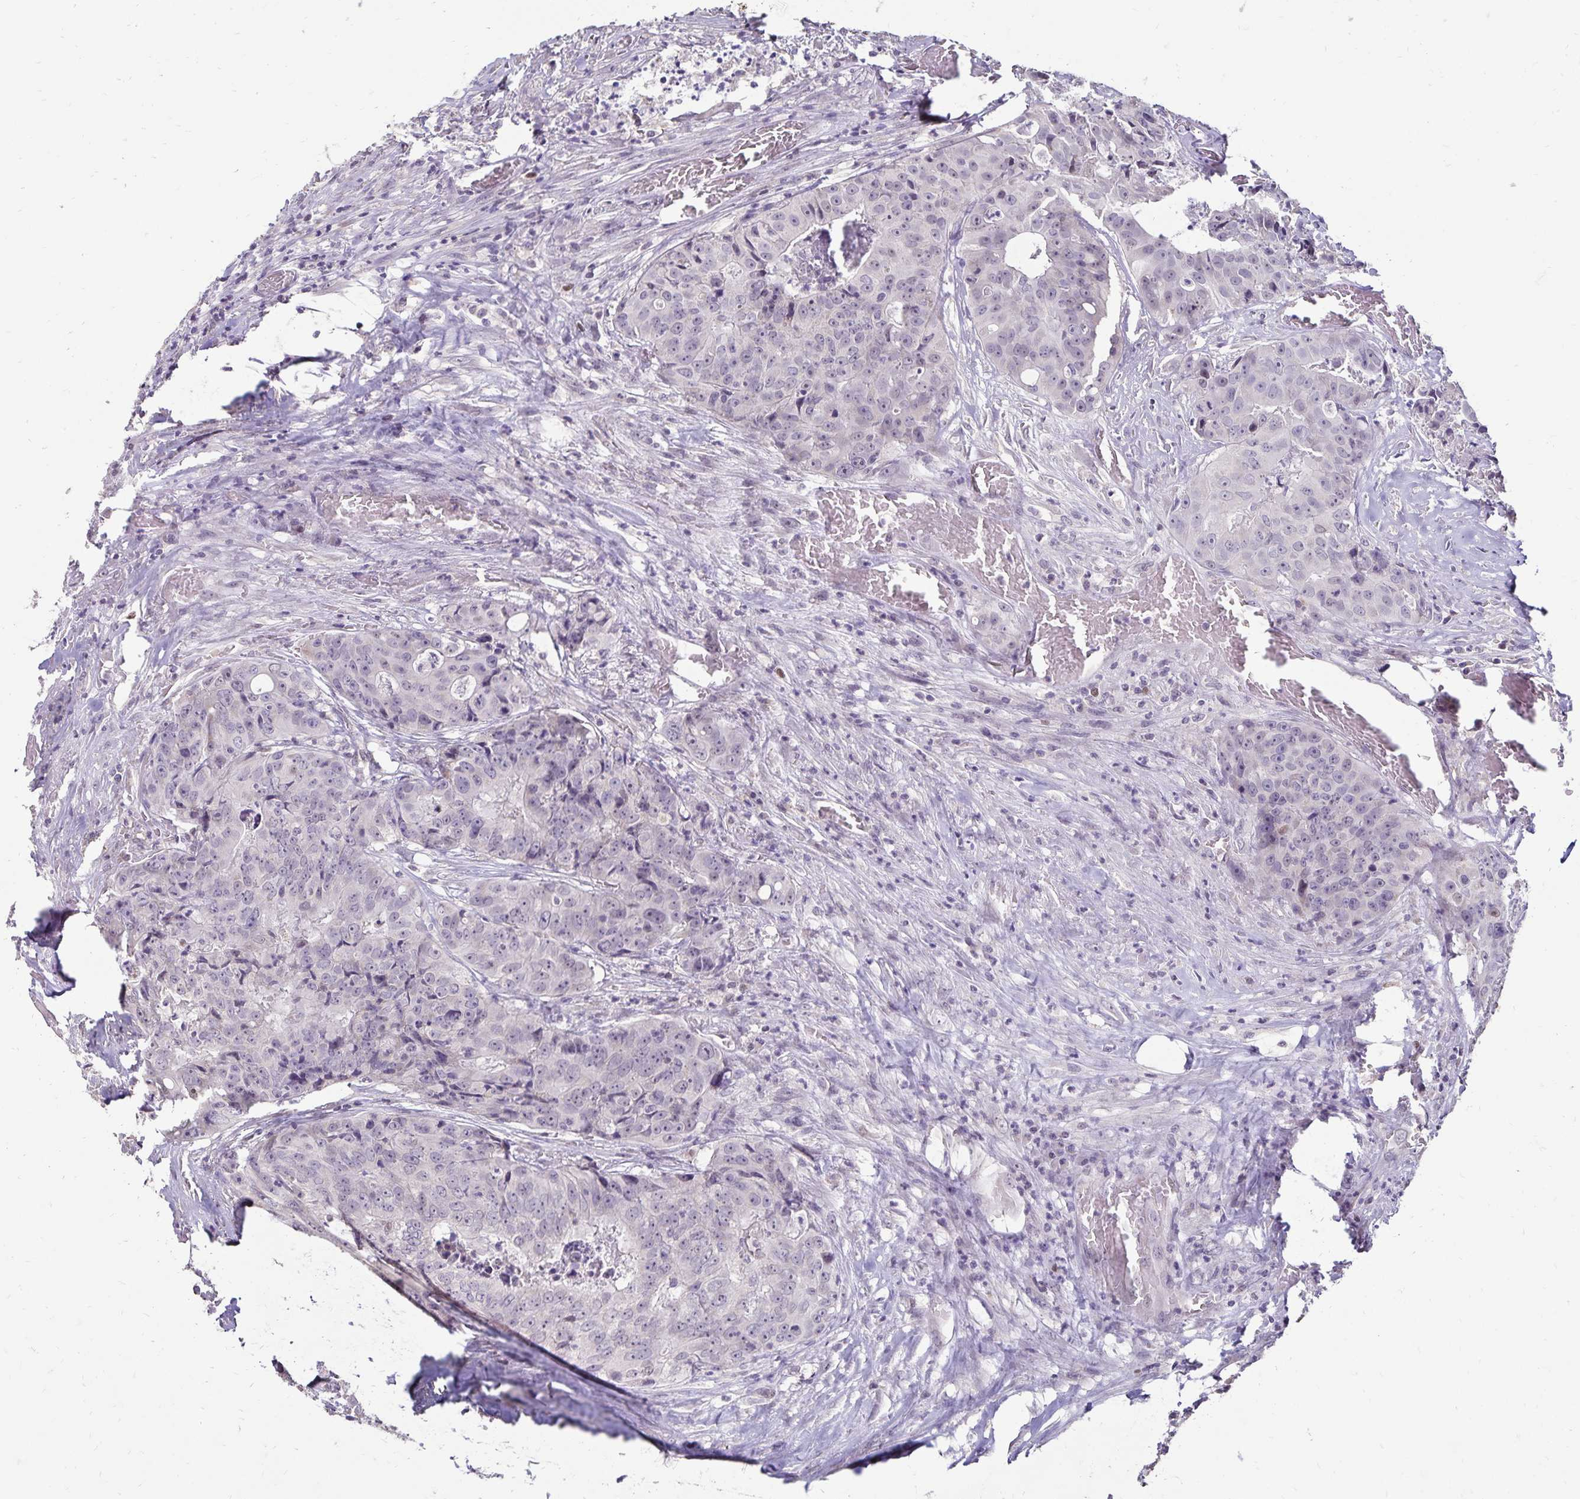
{"staining": {"intensity": "negative", "quantity": "none", "location": "none"}, "tissue": "colorectal cancer", "cell_type": "Tumor cells", "image_type": "cancer", "snomed": [{"axis": "morphology", "description": "Adenocarcinoma, NOS"}, {"axis": "topography", "description": "Rectum"}], "caption": "There is no significant staining in tumor cells of colorectal cancer.", "gene": "POLB", "patient": {"sex": "female", "age": 62}}